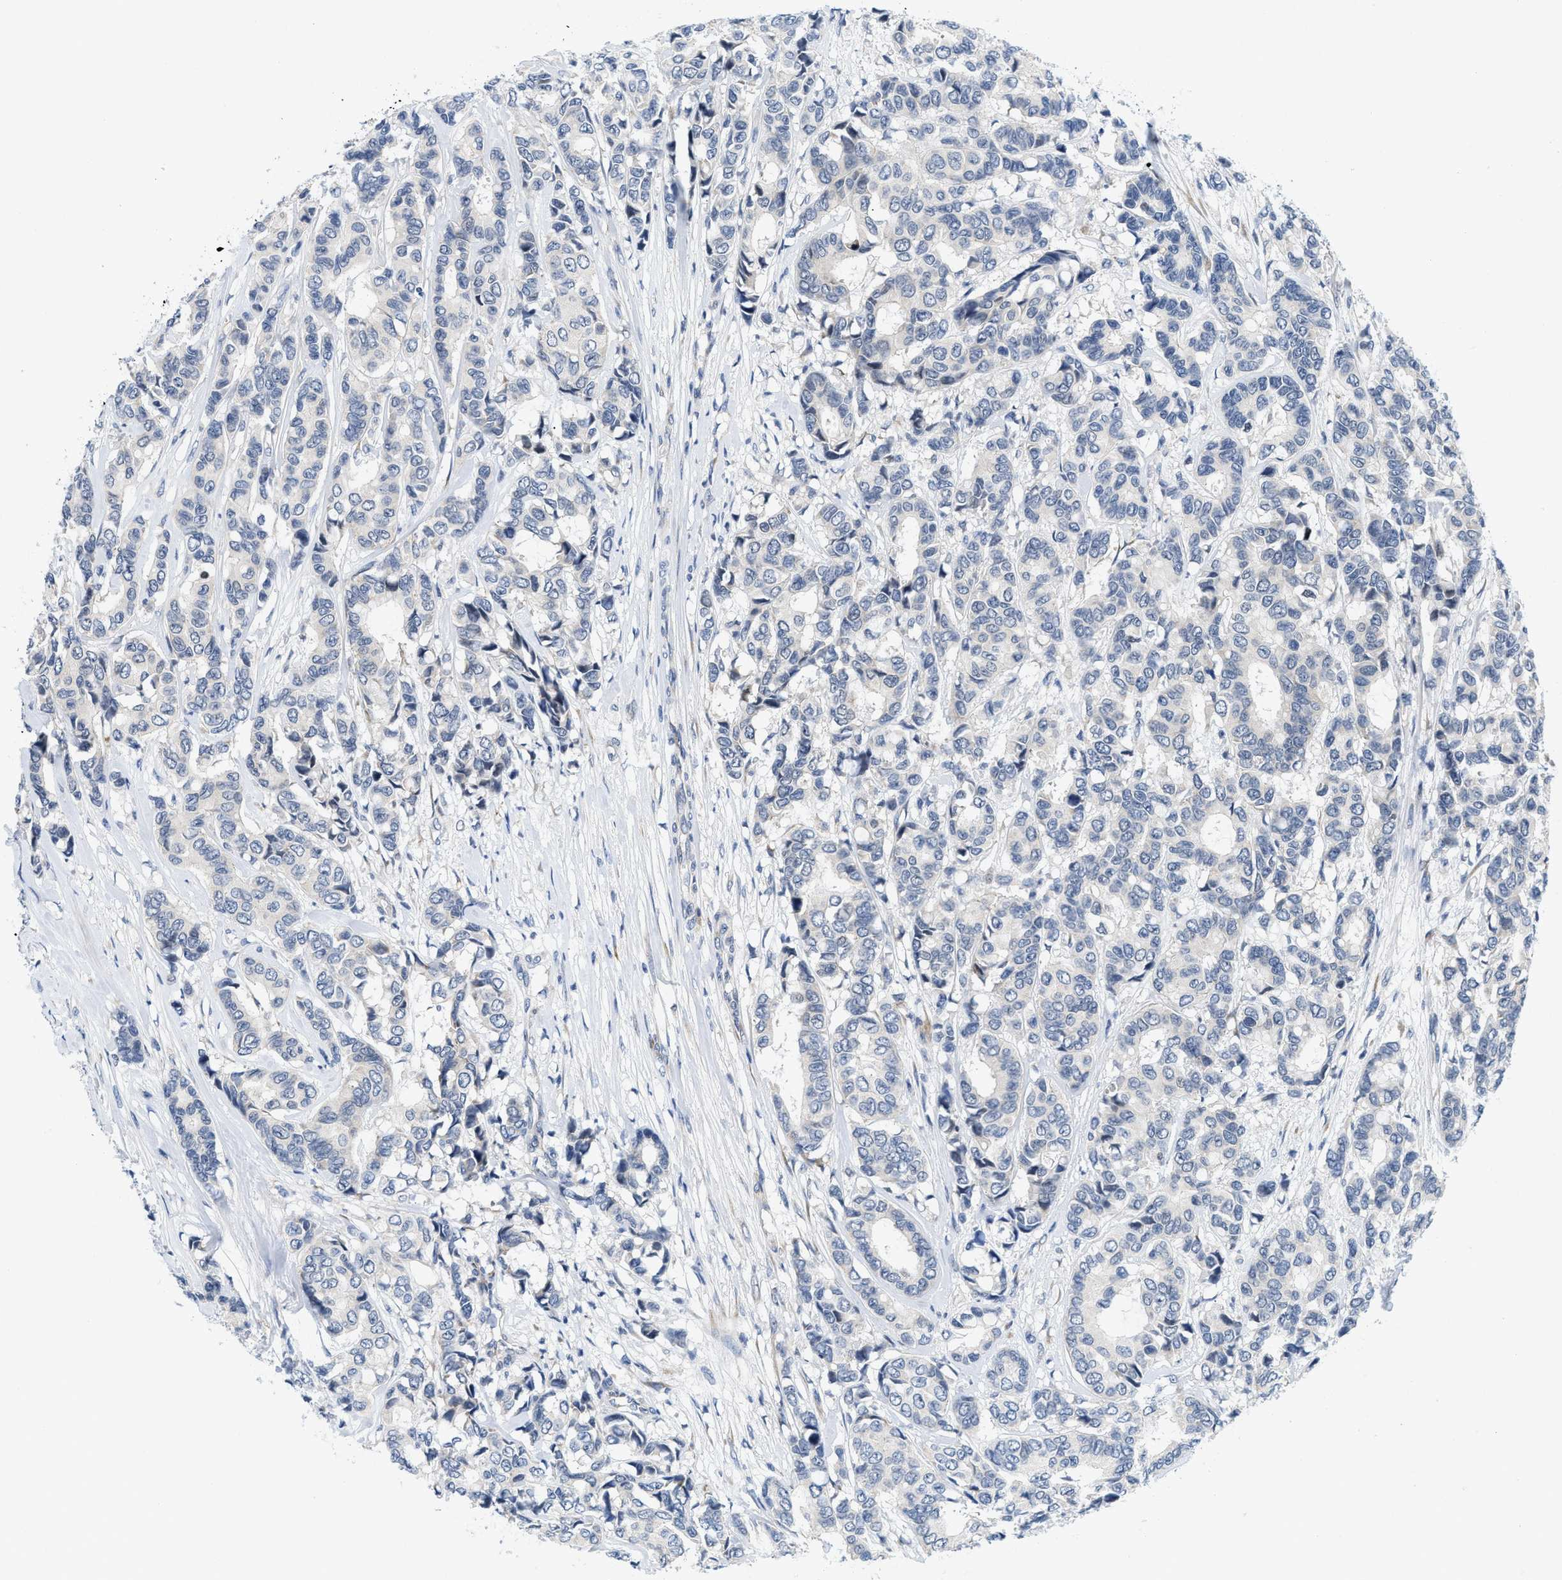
{"staining": {"intensity": "negative", "quantity": "none", "location": "none"}, "tissue": "breast cancer", "cell_type": "Tumor cells", "image_type": "cancer", "snomed": [{"axis": "morphology", "description": "Duct carcinoma"}, {"axis": "topography", "description": "Breast"}], "caption": "Human breast intraductal carcinoma stained for a protein using immunohistochemistry reveals no staining in tumor cells.", "gene": "IKBKE", "patient": {"sex": "female", "age": 87}}